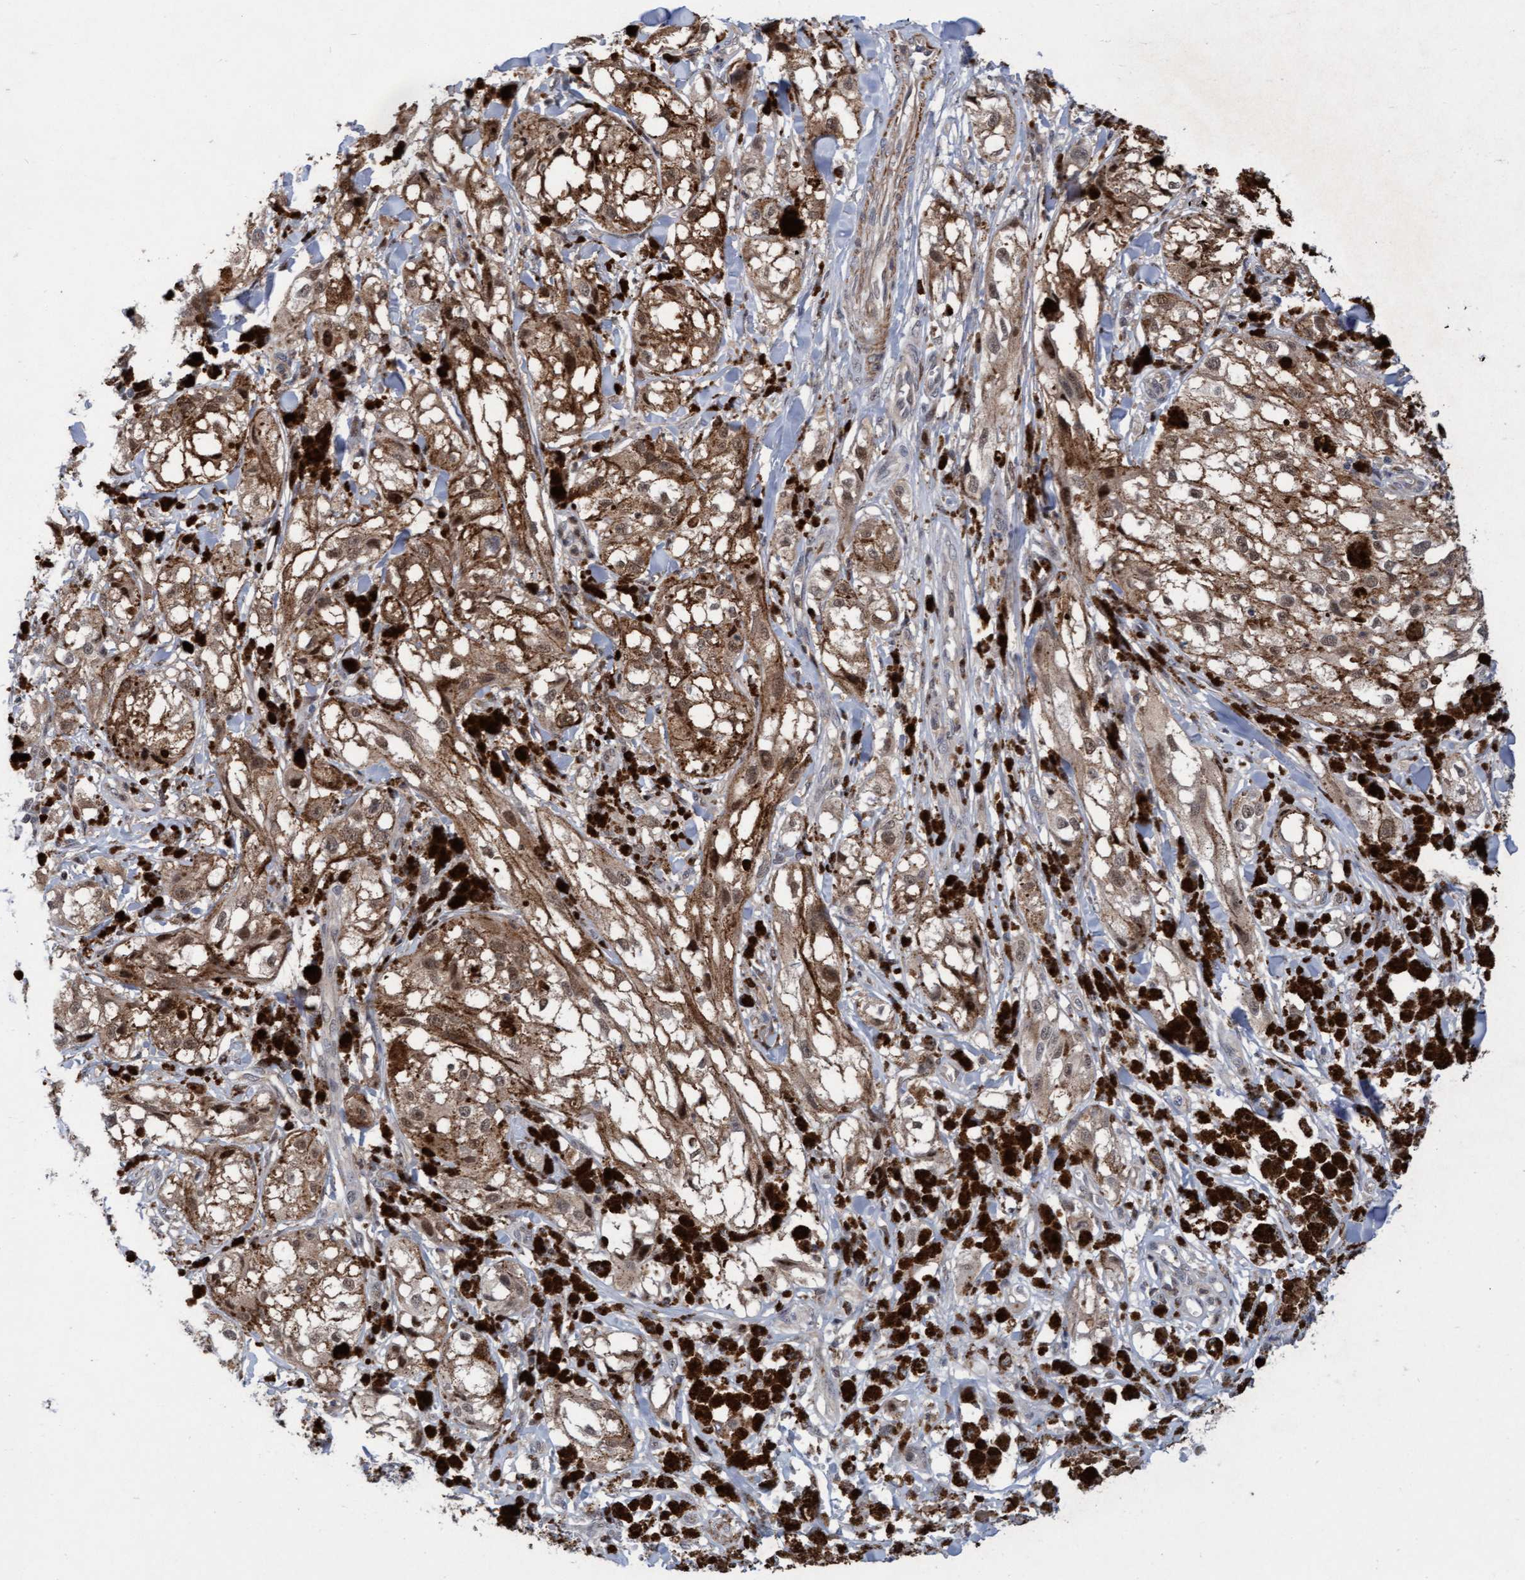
{"staining": {"intensity": "moderate", "quantity": ">75%", "location": "cytoplasmic/membranous"}, "tissue": "melanoma", "cell_type": "Tumor cells", "image_type": "cancer", "snomed": [{"axis": "morphology", "description": "Malignant melanoma, NOS"}, {"axis": "topography", "description": "Skin"}], "caption": "A brown stain labels moderate cytoplasmic/membranous positivity of a protein in human melanoma tumor cells.", "gene": "RAP1GAP2", "patient": {"sex": "male", "age": 88}}